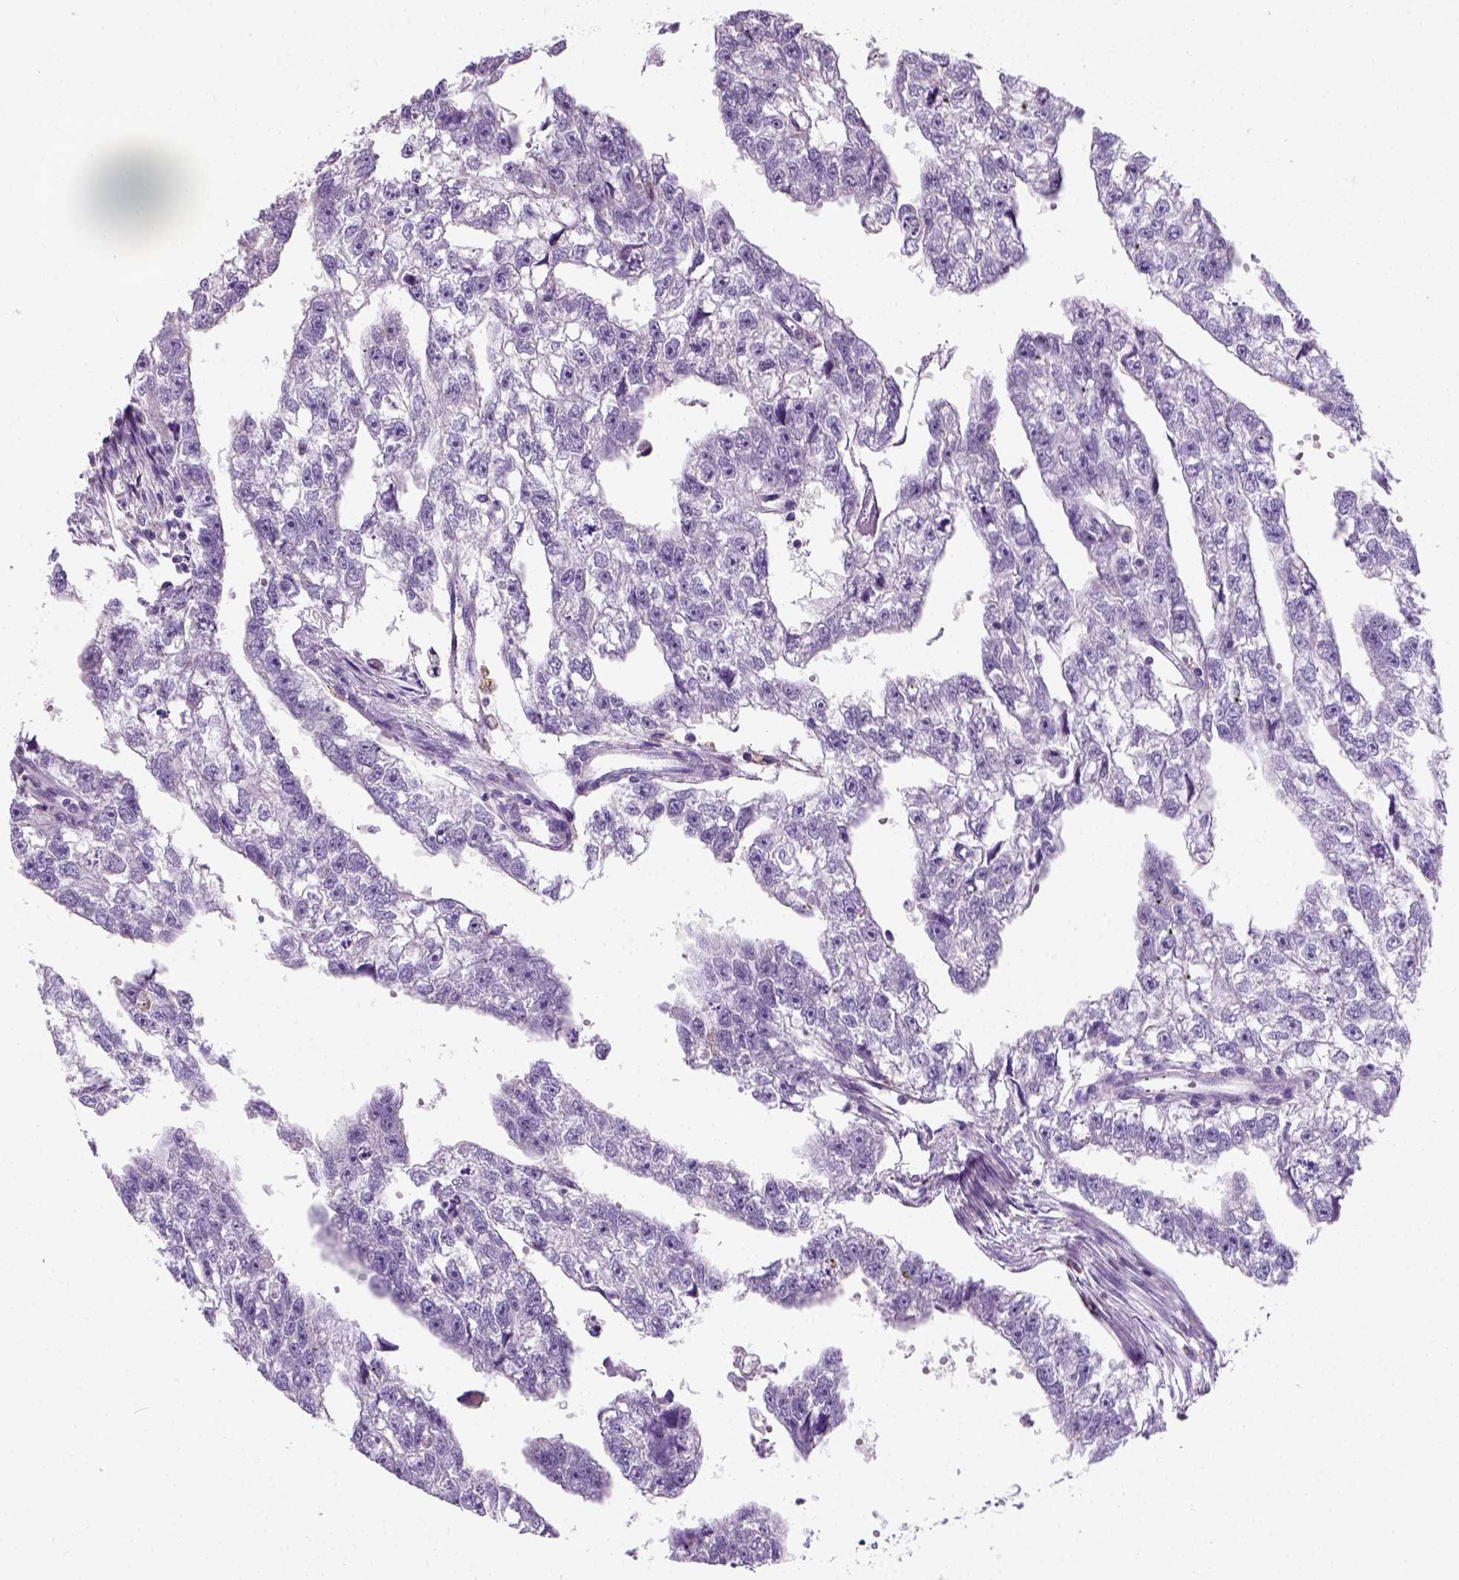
{"staining": {"intensity": "negative", "quantity": "none", "location": "none"}, "tissue": "testis cancer", "cell_type": "Tumor cells", "image_type": "cancer", "snomed": [{"axis": "morphology", "description": "Carcinoma, Embryonal, NOS"}, {"axis": "morphology", "description": "Teratoma, malignant, NOS"}, {"axis": "topography", "description": "Testis"}], "caption": "There is no significant positivity in tumor cells of testis embryonal carcinoma.", "gene": "CHODL", "patient": {"sex": "male", "age": 44}}